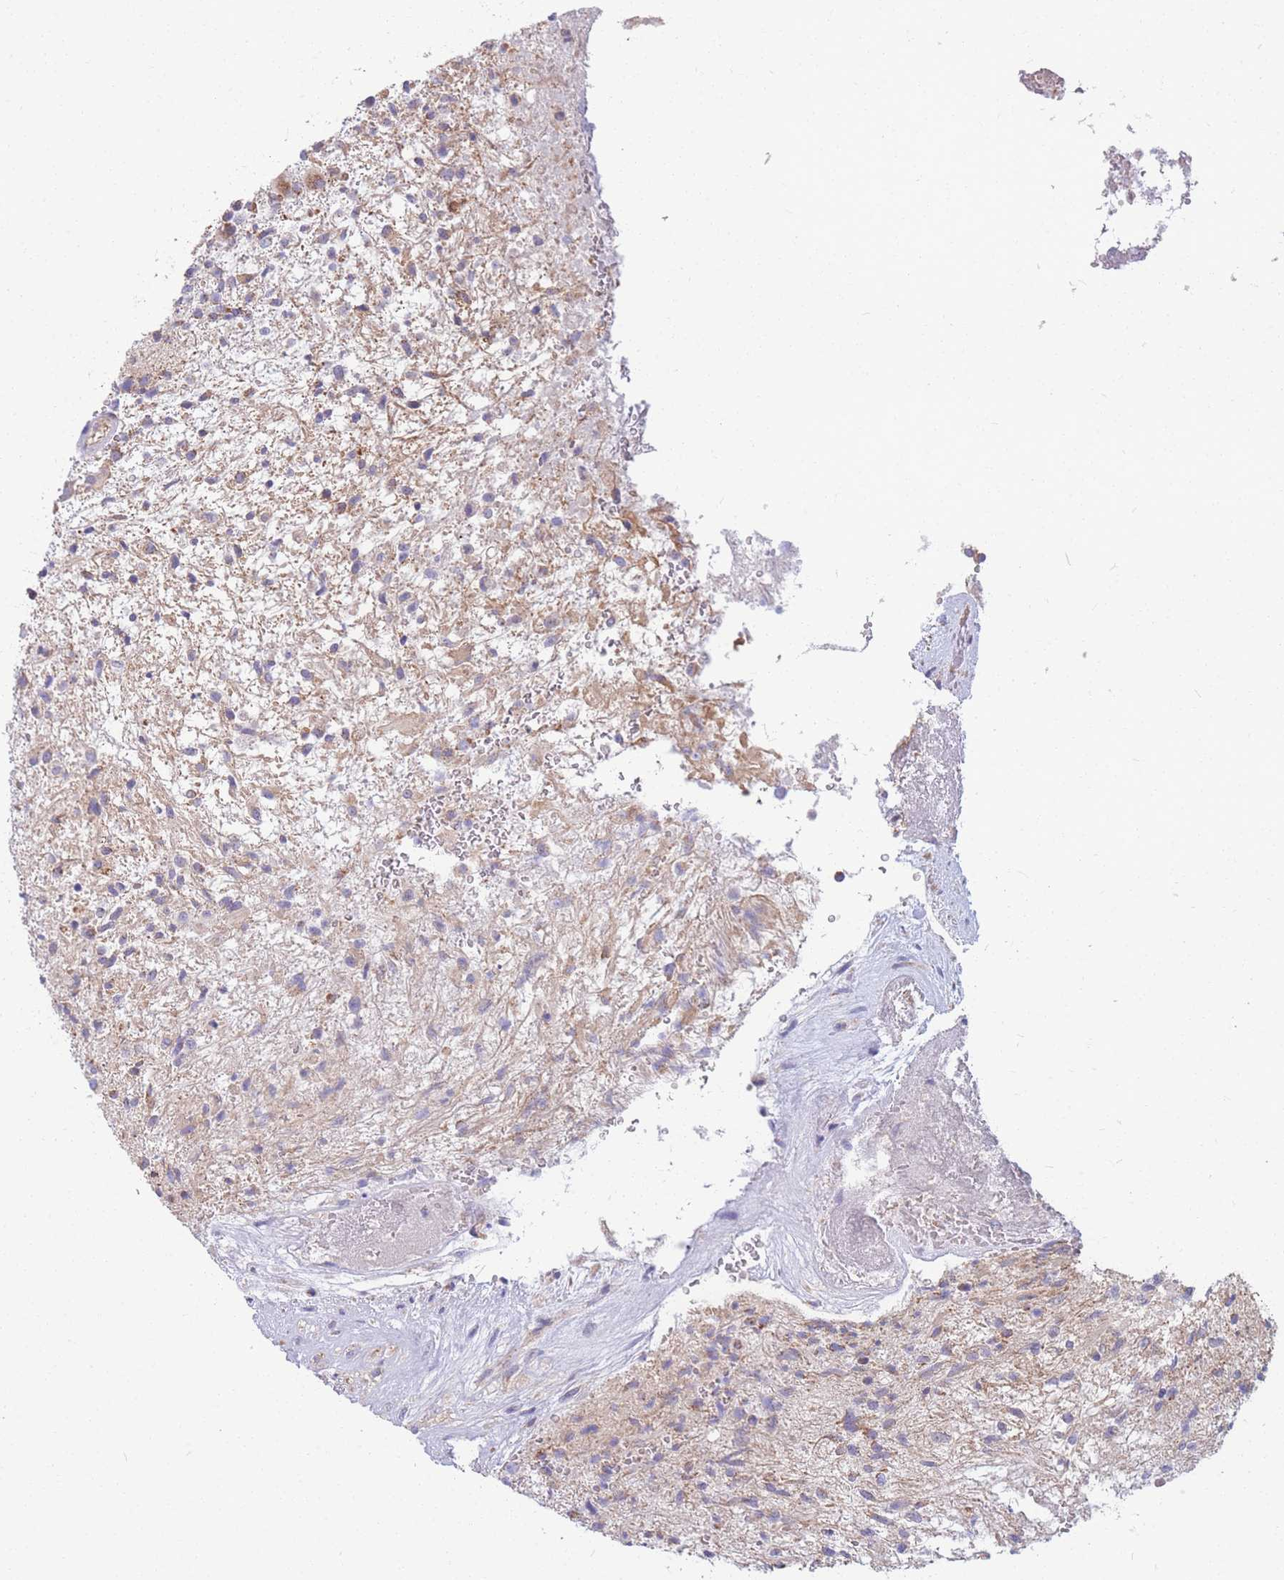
{"staining": {"intensity": "weak", "quantity": "<25%", "location": "cytoplasmic/membranous"}, "tissue": "glioma", "cell_type": "Tumor cells", "image_type": "cancer", "snomed": [{"axis": "morphology", "description": "Glioma, malignant, High grade"}, {"axis": "topography", "description": "Brain"}], "caption": "DAB (3,3'-diaminobenzidine) immunohistochemical staining of glioma demonstrates no significant positivity in tumor cells. Brightfield microscopy of IHC stained with DAB (3,3'-diaminobenzidine) (brown) and hematoxylin (blue), captured at high magnification.", "gene": "MRPS9", "patient": {"sex": "male", "age": 56}}